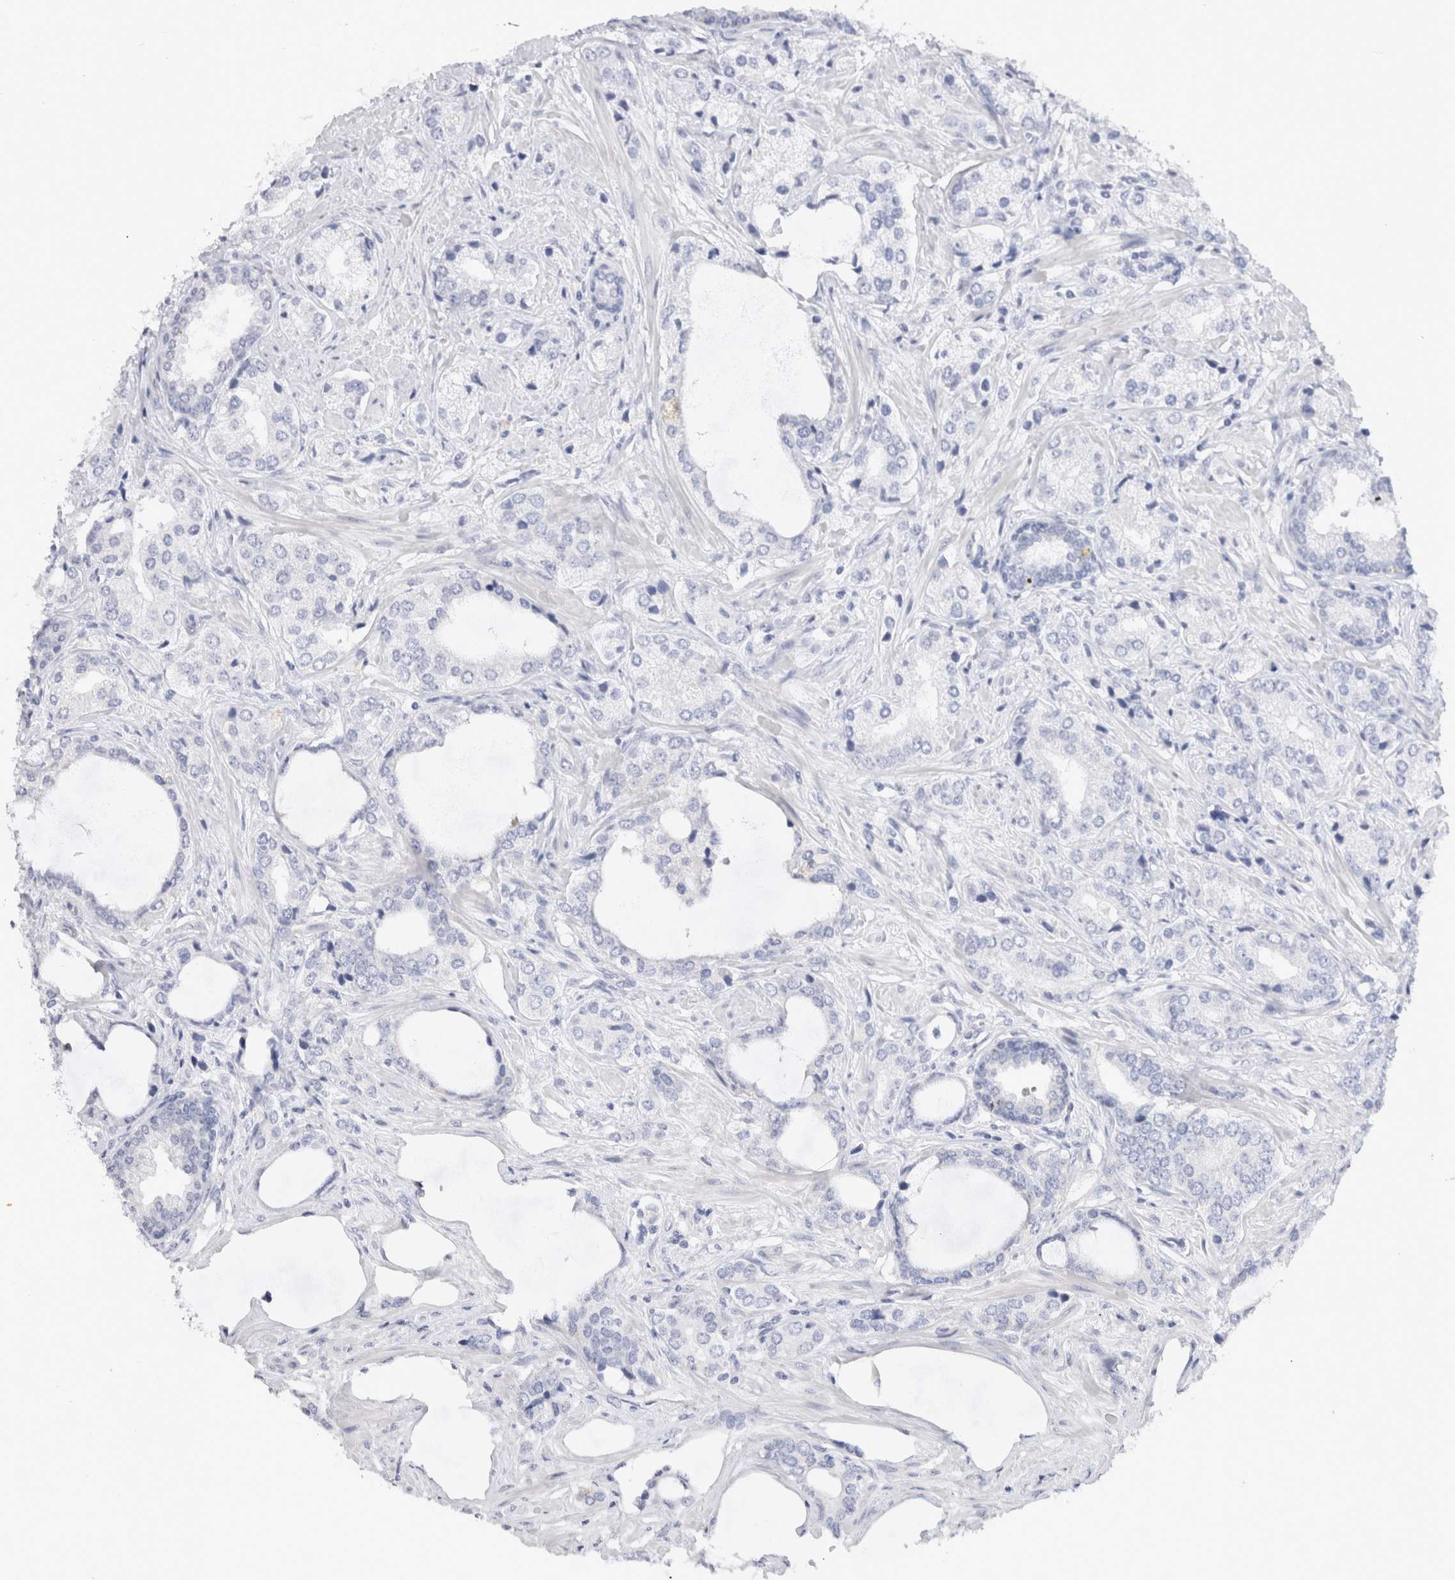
{"staining": {"intensity": "negative", "quantity": "none", "location": "none"}, "tissue": "prostate cancer", "cell_type": "Tumor cells", "image_type": "cancer", "snomed": [{"axis": "morphology", "description": "Adenocarcinoma, High grade"}, {"axis": "topography", "description": "Prostate"}], "caption": "Human prostate cancer (adenocarcinoma (high-grade)) stained for a protein using IHC reveals no positivity in tumor cells.", "gene": "C9orf50", "patient": {"sex": "male", "age": 66}}